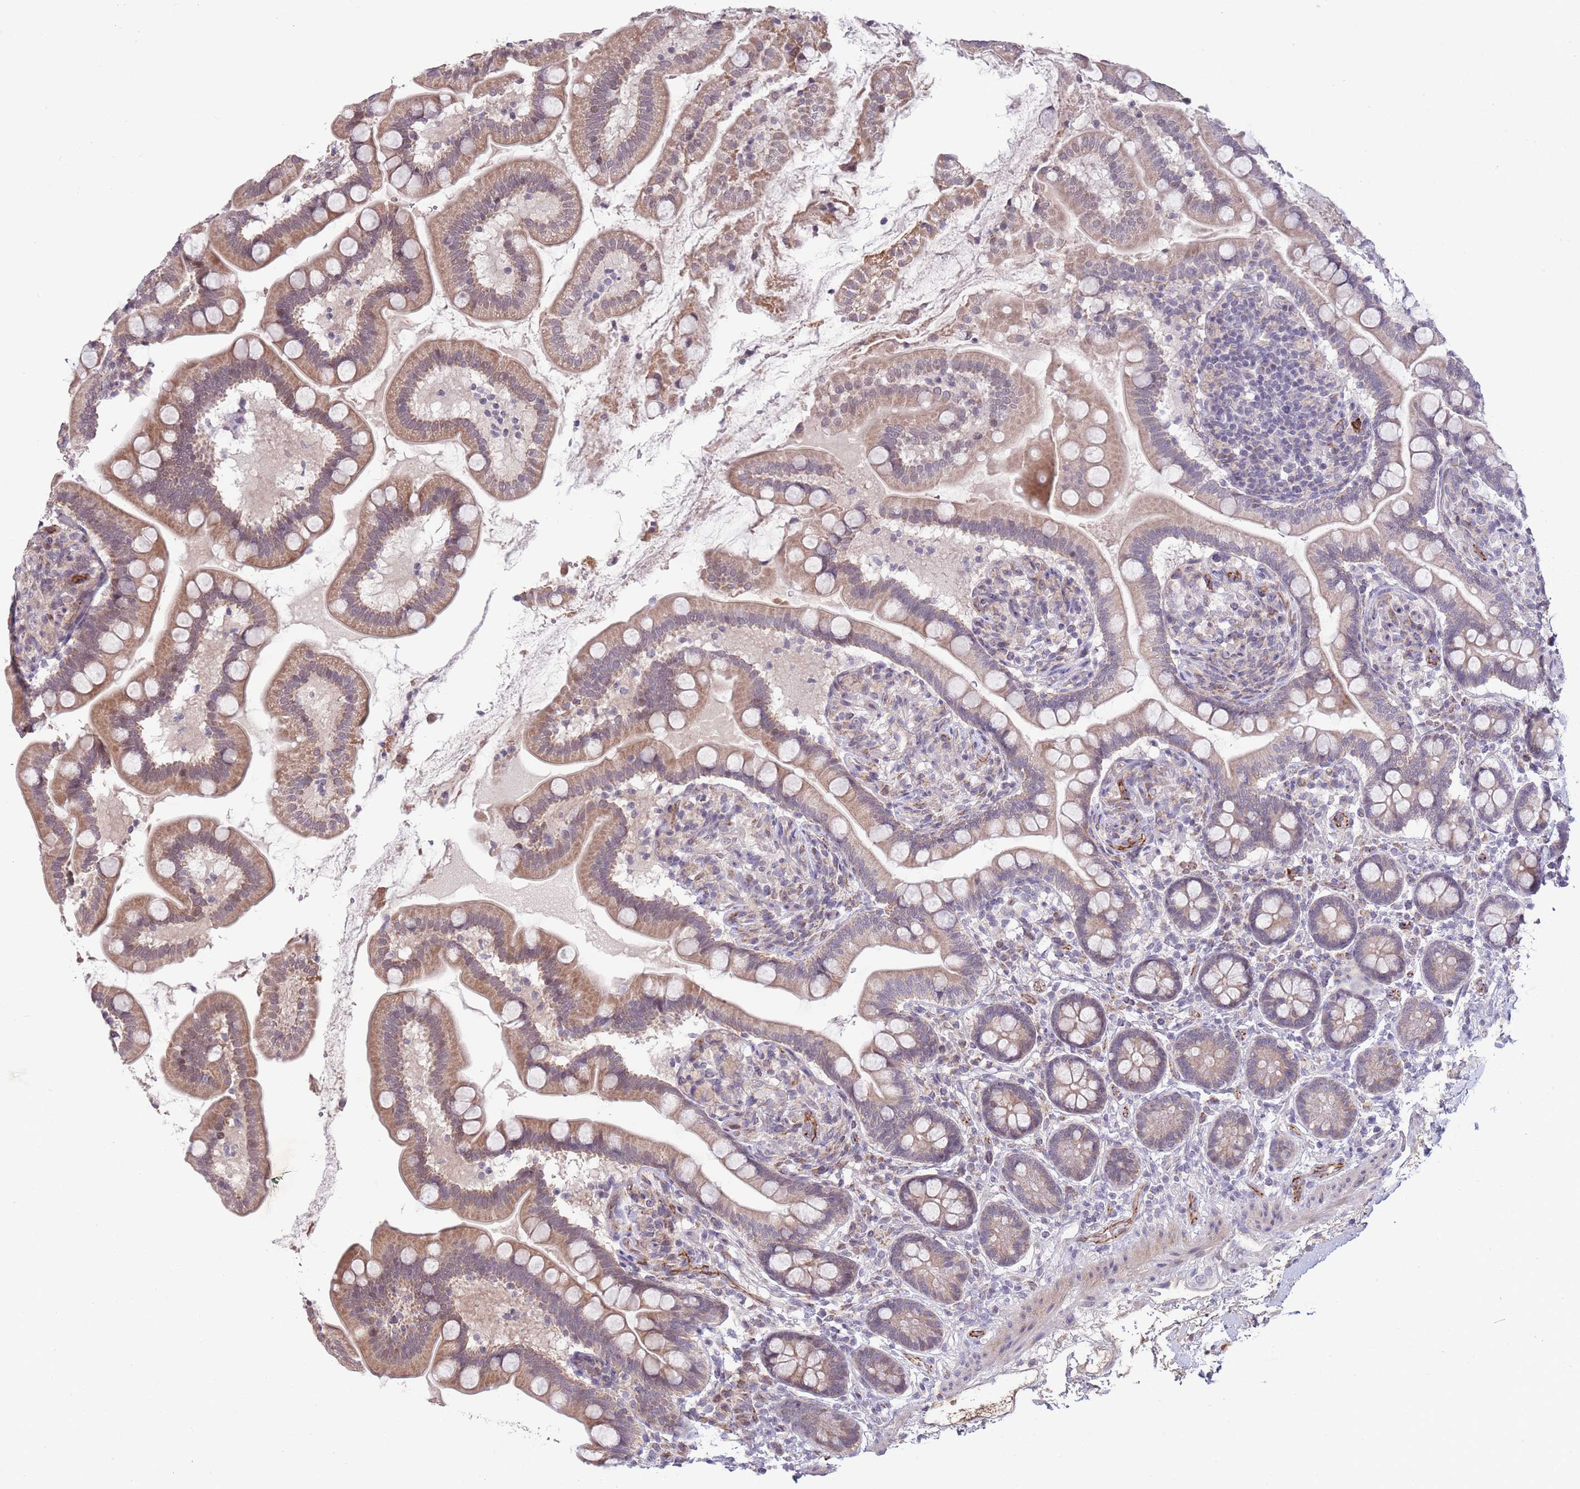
{"staining": {"intensity": "moderate", "quantity": ">75%", "location": "cytoplasmic/membranous"}, "tissue": "small intestine", "cell_type": "Glandular cells", "image_type": "normal", "snomed": [{"axis": "morphology", "description": "Normal tissue, NOS"}, {"axis": "topography", "description": "Small intestine"}], "caption": "Small intestine stained with immunohistochemistry (IHC) demonstrates moderate cytoplasmic/membranous positivity in about >75% of glandular cells. (DAB (3,3'-diaminobenzidine) IHC, brown staining for protein, blue staining for nuclei).", "gene": "DPP10", "patient": {"sex": "female", "age": 64}}